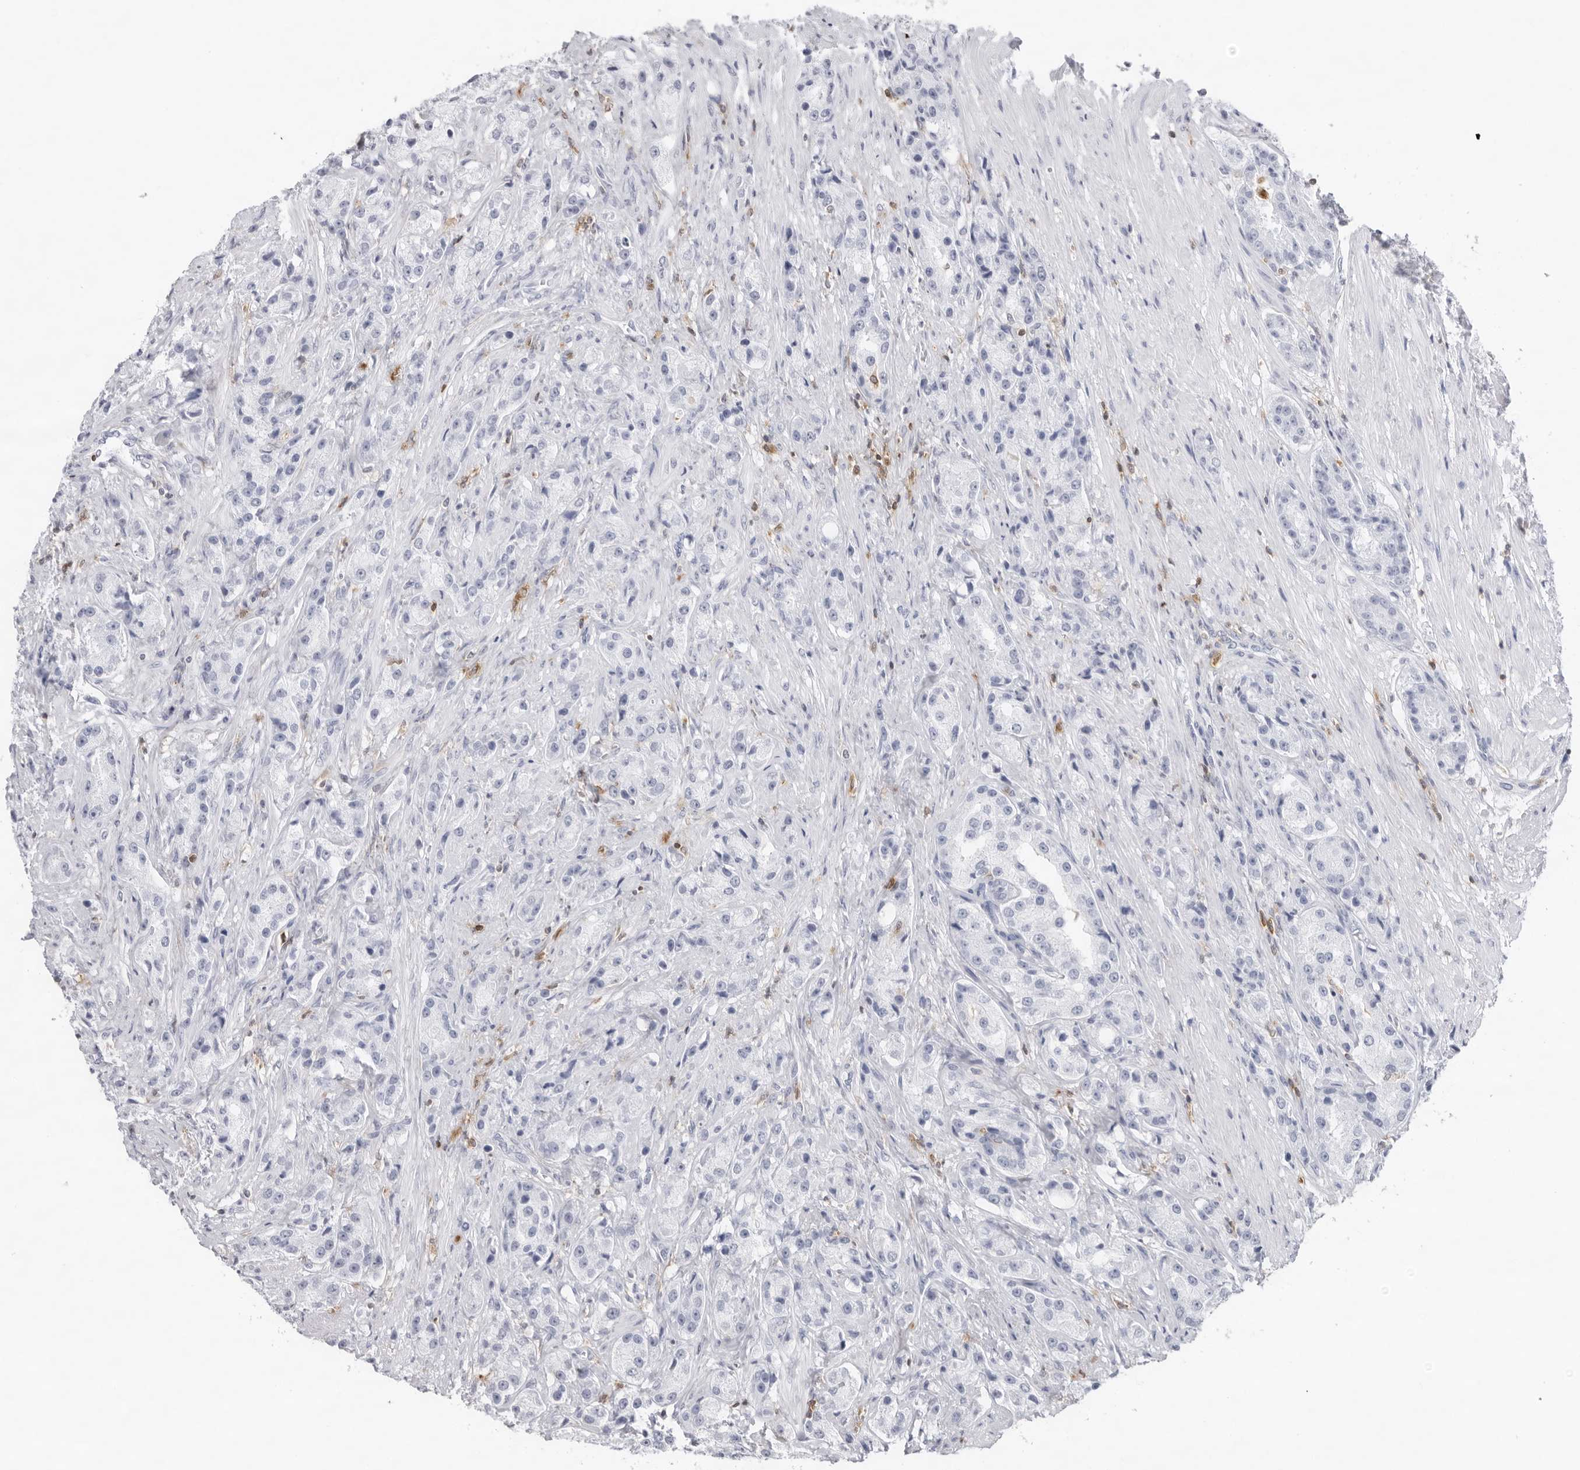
{"staining": {"intensity": "negative", "quantity": "none", "location": "none"}, "tissue": "prostate cancer", "cell_type": "Tumor cells", "image_type": "cancer", "snomed": [{"axis": "morphology", "description": "Adenocarcinoma, High grade"}, {"axis": "topography", "description": "Prostate"}], "caption": "An IHC micrograph of prostate cancer (adenocarcinoma (high-grade)) is shown. There is no staining in tumor cells of prostate cancer (adenocarcinoma (high-grade)). (Immunohistochemistry (ihc), brightfield microscopy, high magnification).", "gene": "FMNL1", "patient": {"sex": "male", "age": 60}}